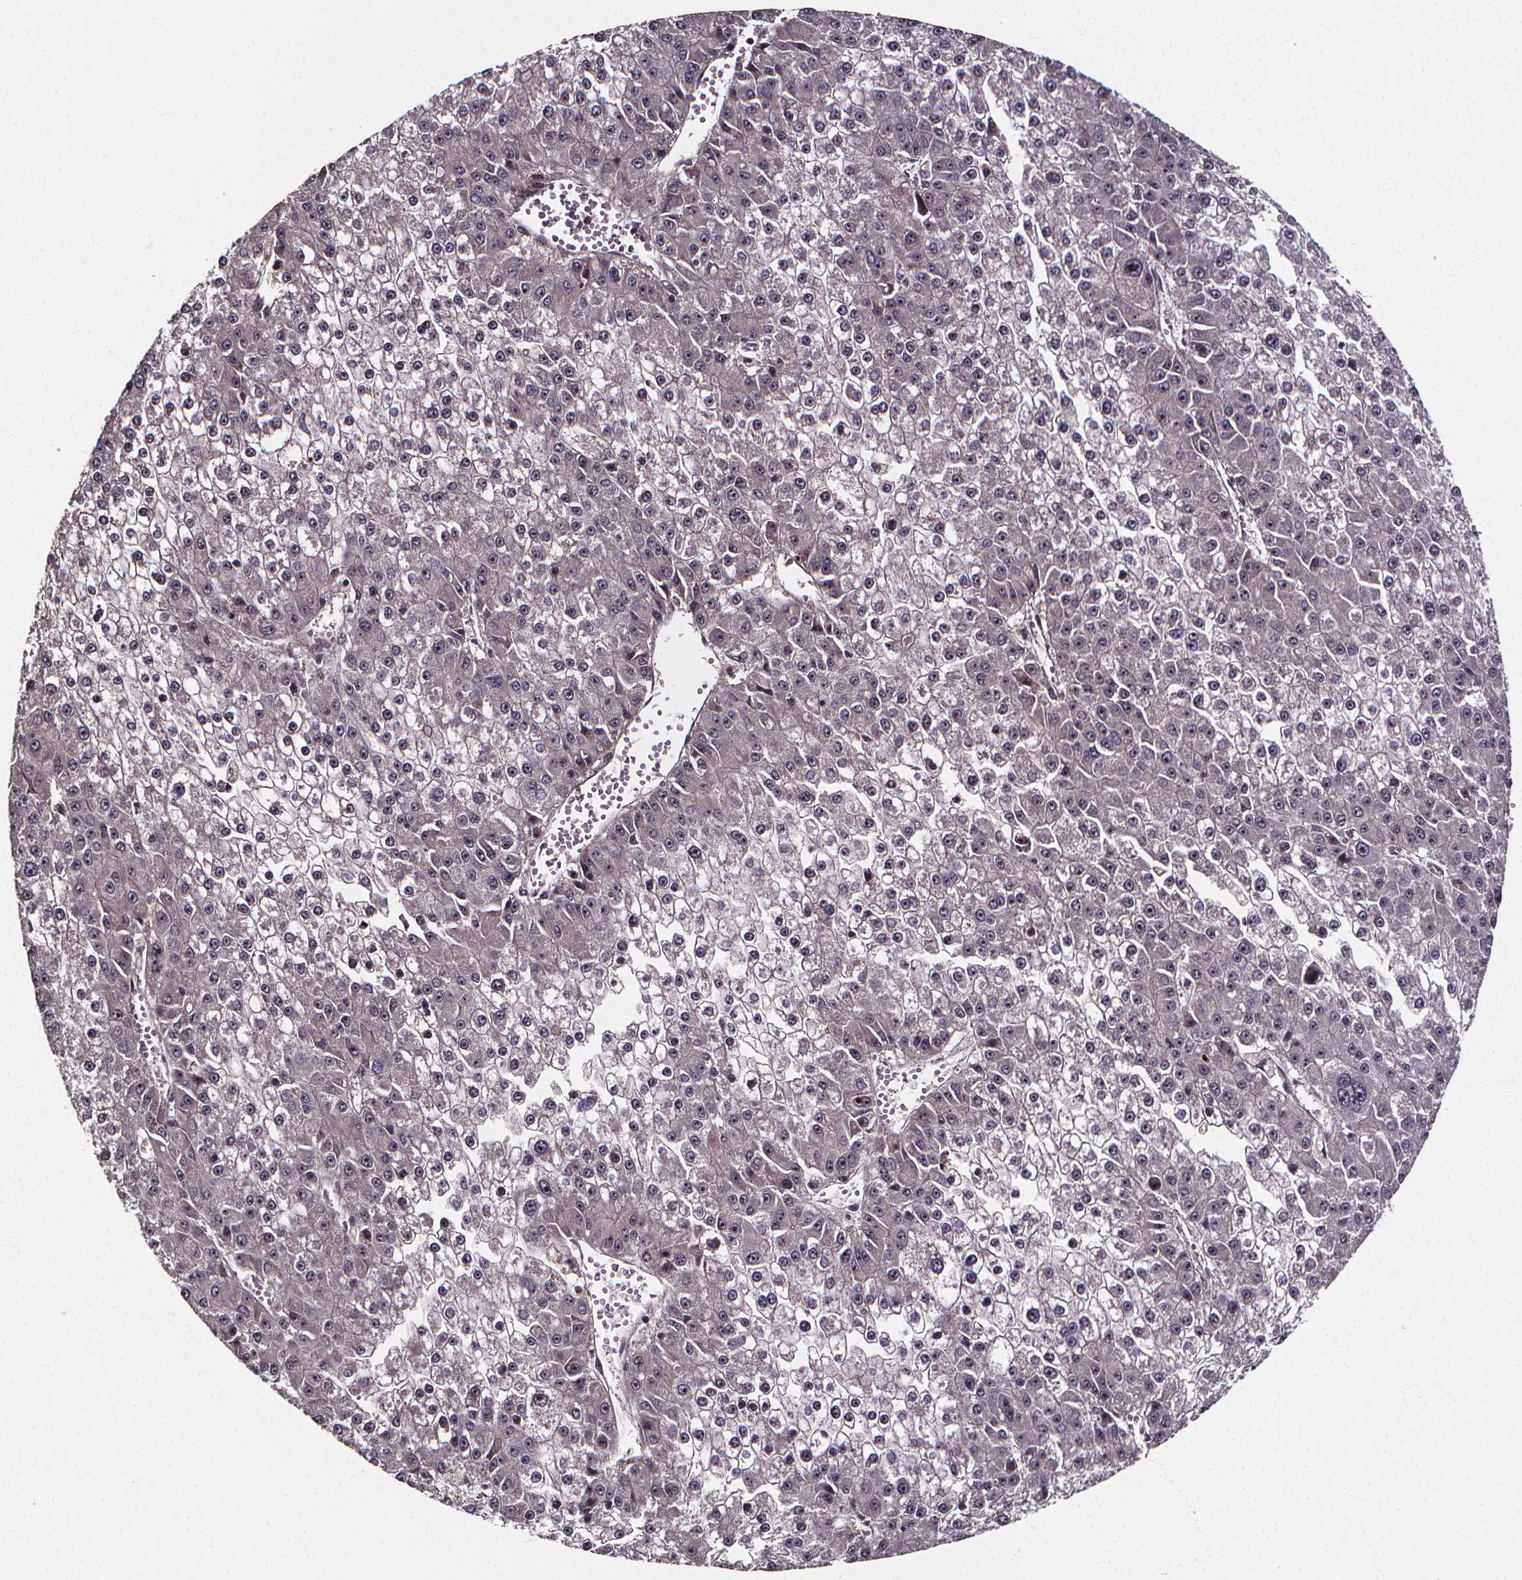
{"staining": {"intensity": "negative", "quantity": "none", "location": "none"}, "tissue": "liver cancer", "cell_type": "Tumor cells", "image_type": "cancer", "snomed": [{"axis": "morphology", "description": "Carcinoma, Hepatocellular, NOS"}, {"axis": "topography", "description": "Liver"}], "caption": "A high-resolution micrograph shows immunohistochemistry staining of liver cancer (hepatocellular carcinoma), which shows no significant expression in tumor cells.", "gene": "AEBP1", "patient": {"sex": "female", "age": 73}}